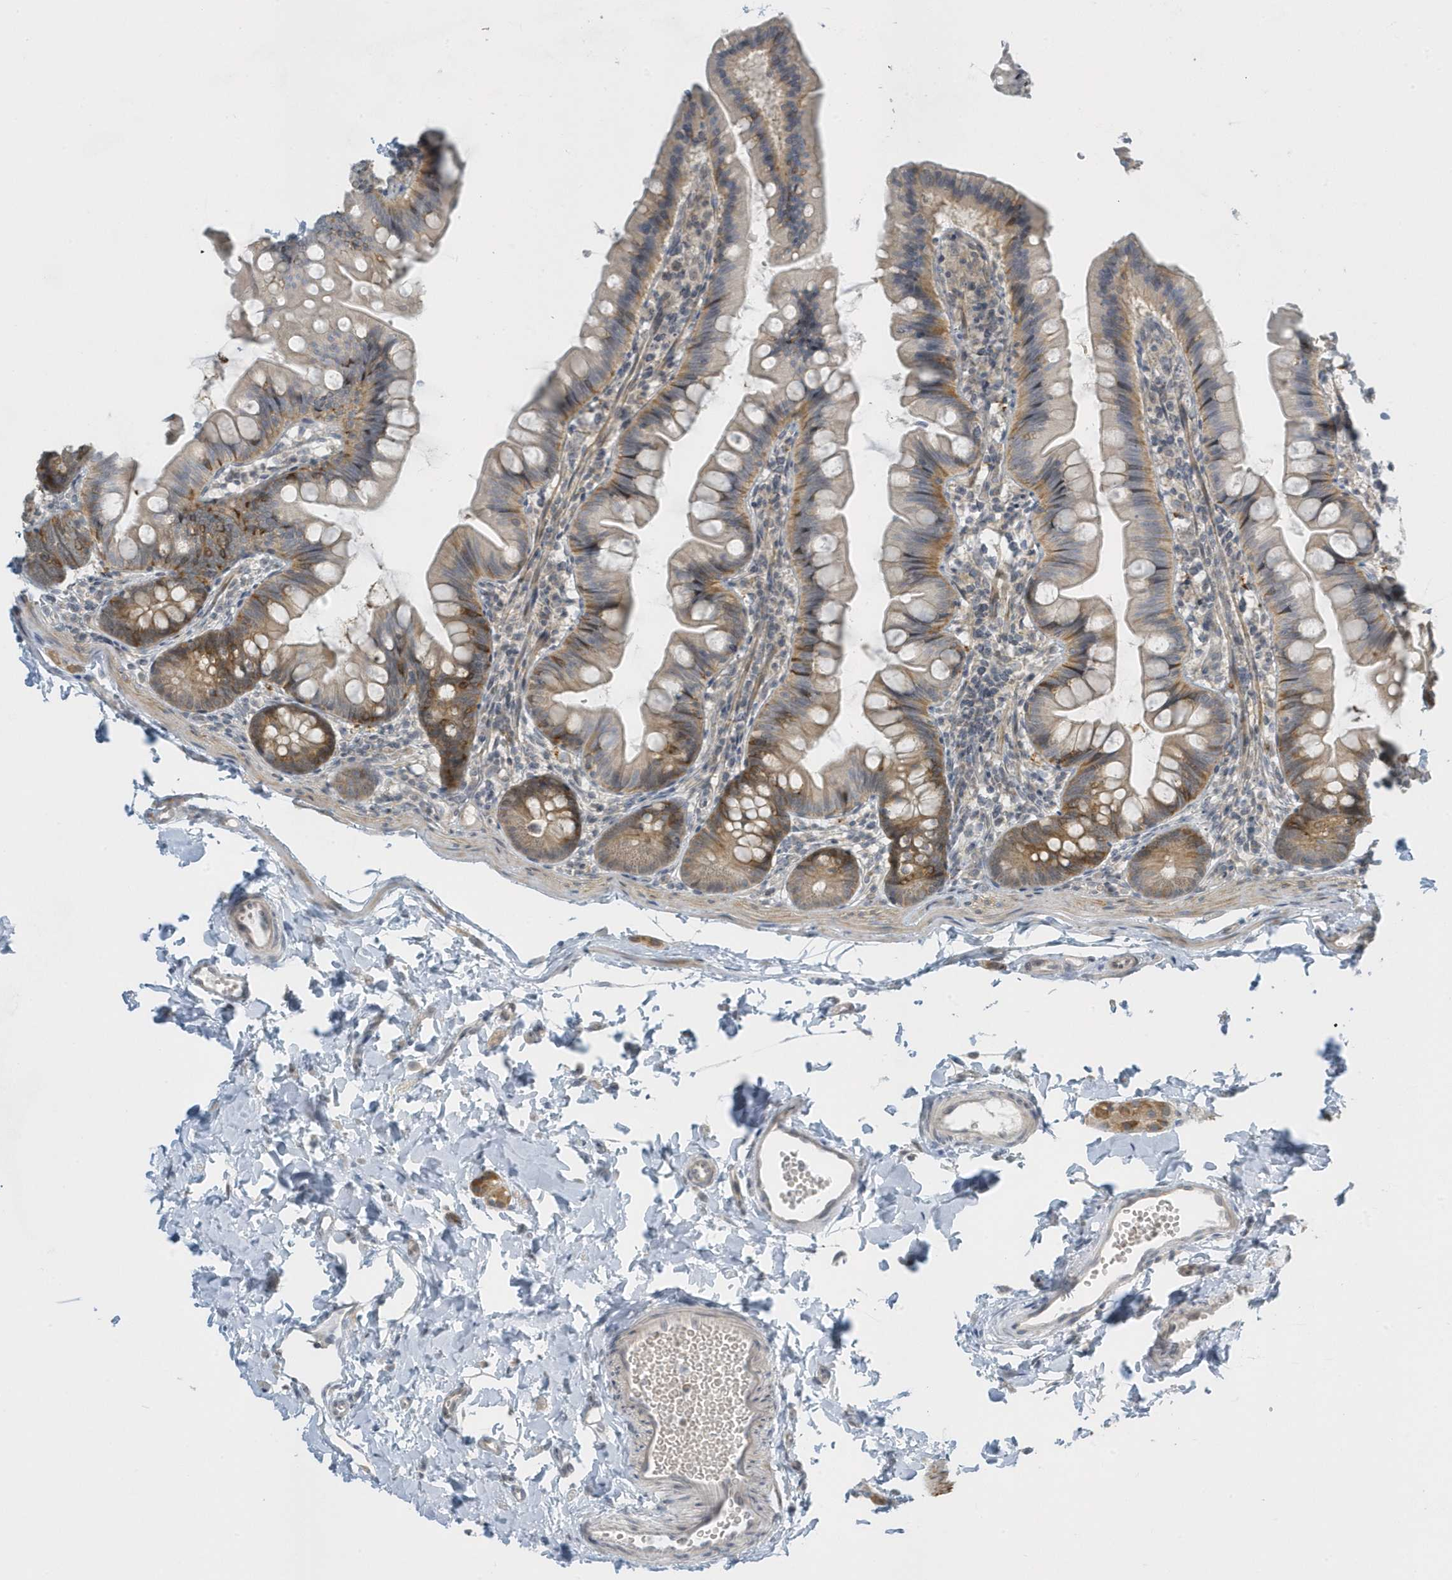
{"staining": {"intensity": "moderate", "quantity": "25%-75%", "location": "cytoplasmic/membranous"}, "tissue": "small intestine", "cell_type": "Glandular cells", "image_type": "normal", "snomed": [{"axis": "morphology", "description": "Normal tissue, NOS"}, {"axis": "topography", "description": "Small intestine"}], "caption": "Small intestine stained with DAB IHC shows medium levels of moderate cytoplasmic/membranous positivity in approximately 25%-75% of glandular cells. (DAB IHC with brightfield microscopy, high magnification).", "gene": "SCN3A", "patient": {"sex": "male", "age": 7}}